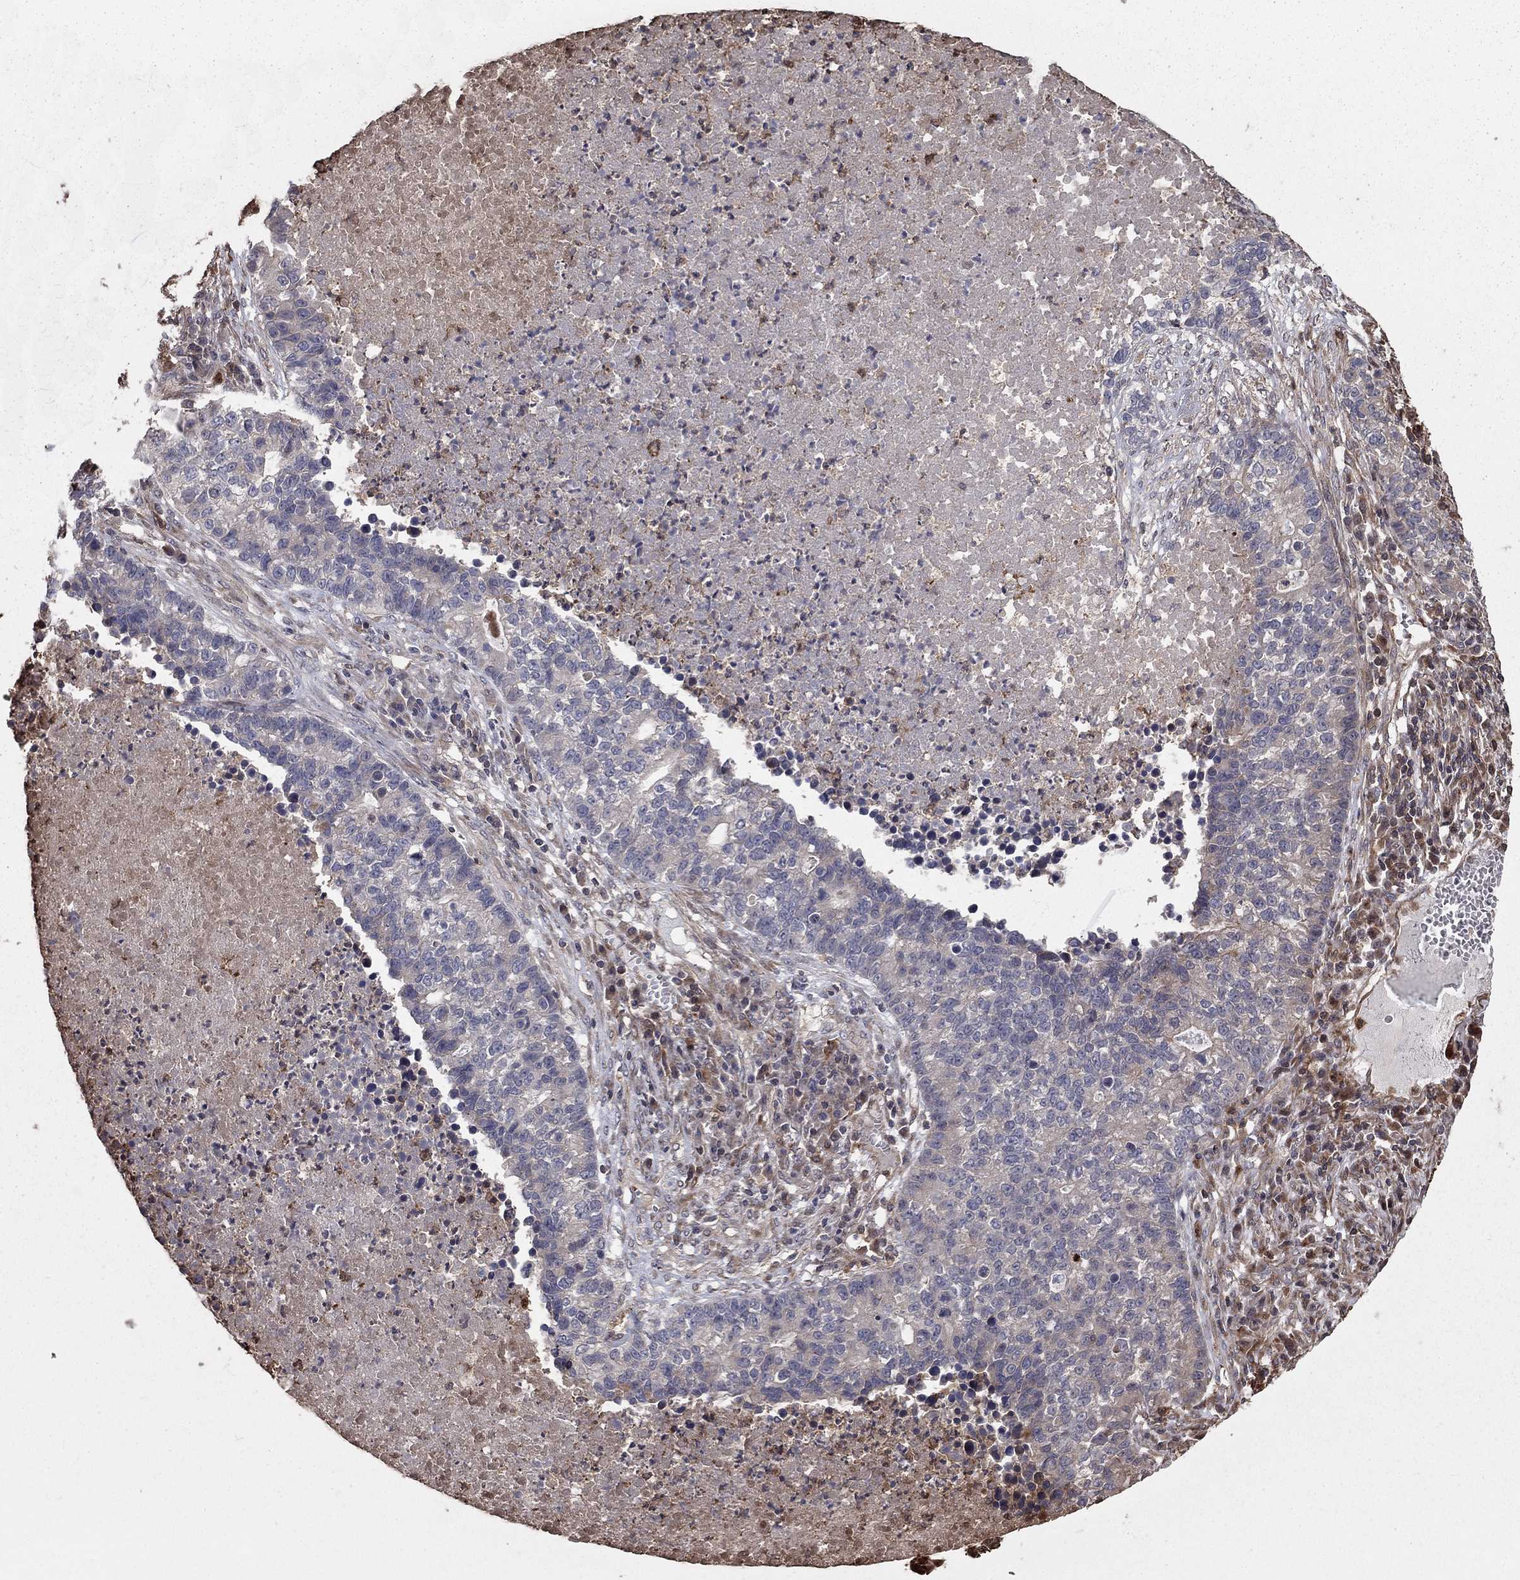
{"staining": {"intensity": "negative", "quantity": "none", "location": "none"}, "tissue": "lung cancer", "cell_type": "Tumor cells", "image_type": "cancer", "snomed": [{"axis": "morphology", "description": "Adenocarcinoma, NOS"}, {"axis": "topography", "description": "Lung"}], "caption": "This micrograph is of lung adenocarcinoma stained with IHC to label a protein in brown with the nuclei are counter-stained blue. There is no expression in tumor cells.", "gene": "GYG1", "patient": {"sex": "male", "age": 57}}